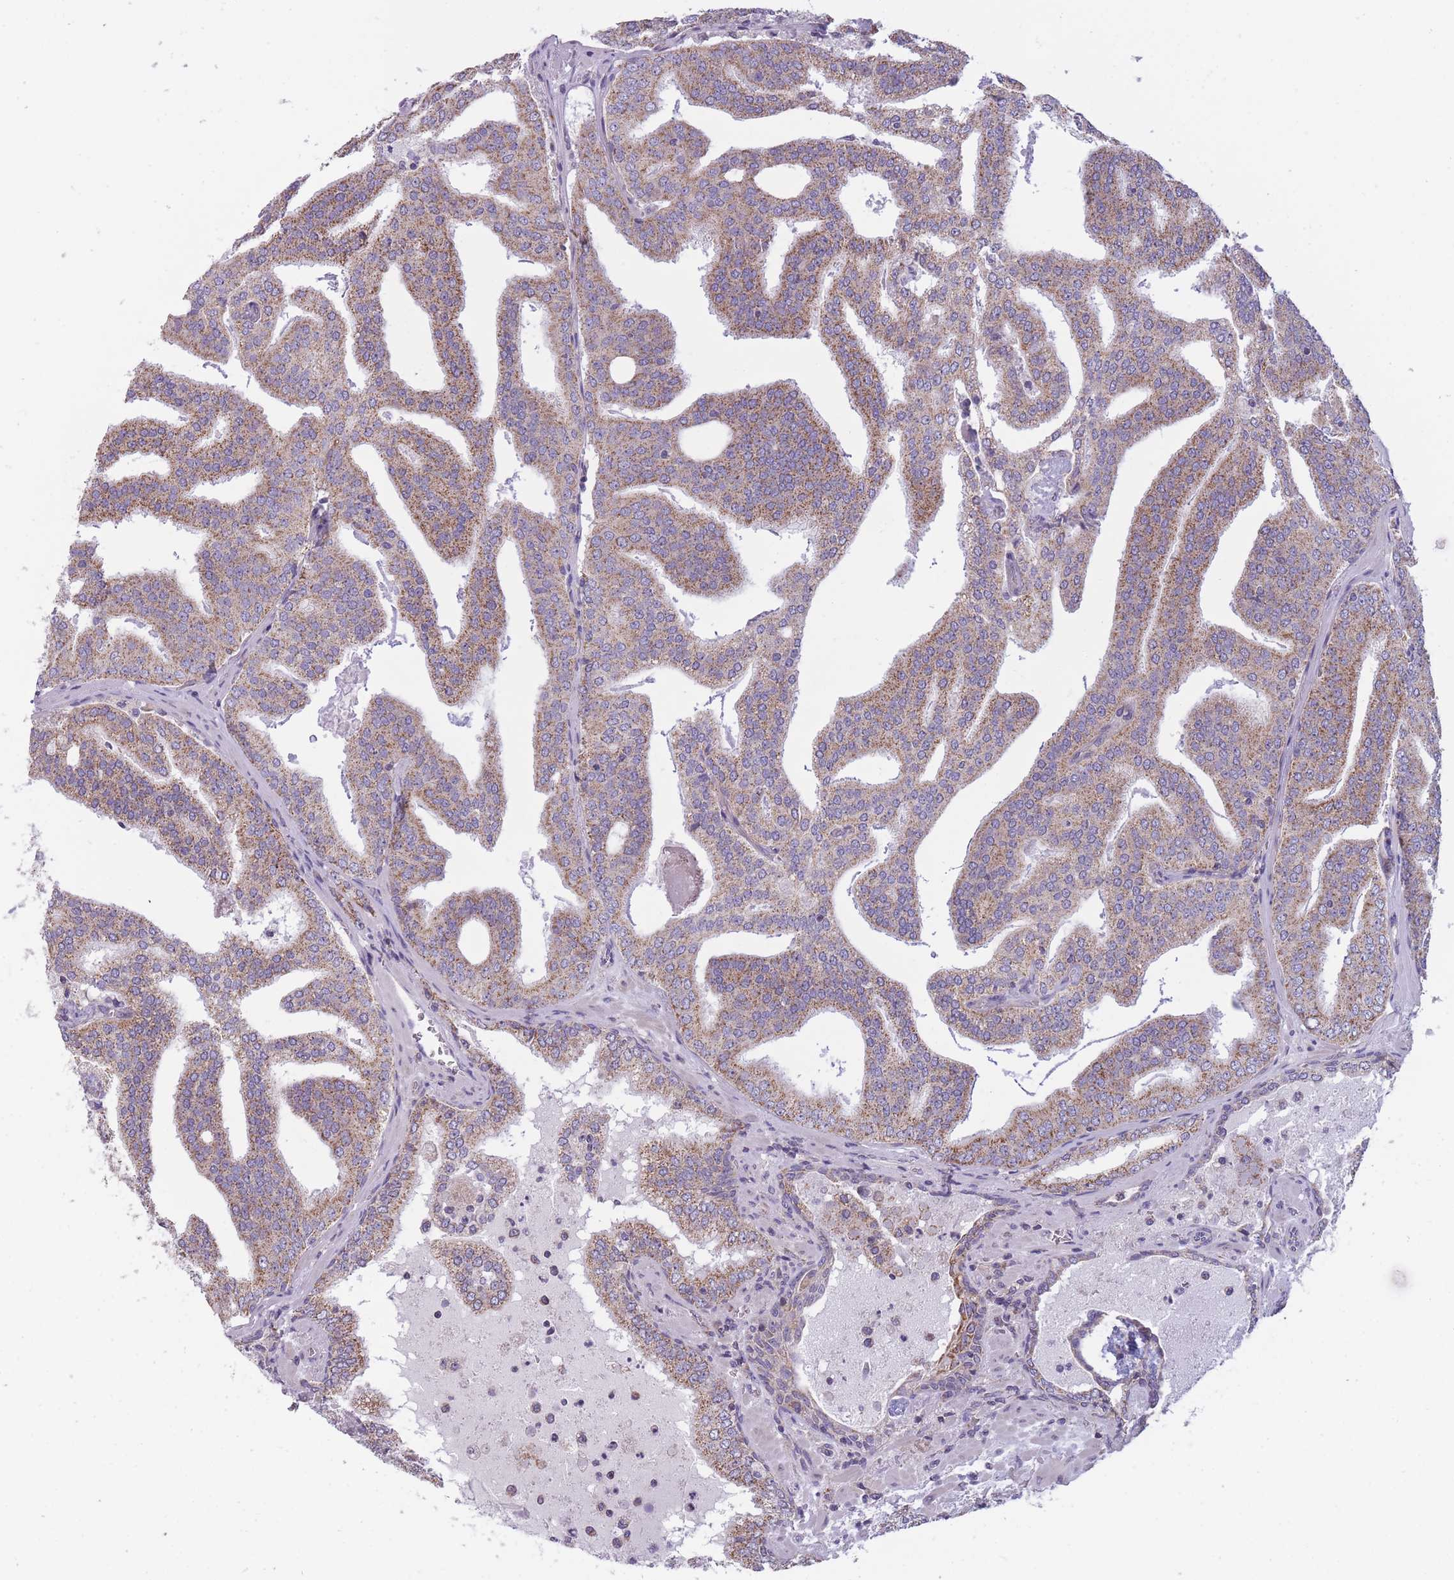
{"staining": {"intensity": "moderate", "quantity": ">75%", "location": "cytoplasmic/membranous"}, "tissue": "prostate cancer", "cell_type": "Tumor cells", "image_type": "cancer", "snomed": [{"axis": "morphology", "description": "Adenocarcinoma, High grade"}, {"axis": "topography", "description": "Prostate"}], "caption": "An immunohistochemistry (IHC) image of tumor tissue is shown. Protein staining in brown shows moderate cytoplasmic/membranous positivity in prostate cancer within tumor cells.", "gene": "MRPS18C", "patient": {"sex": "male", "age": 68}}